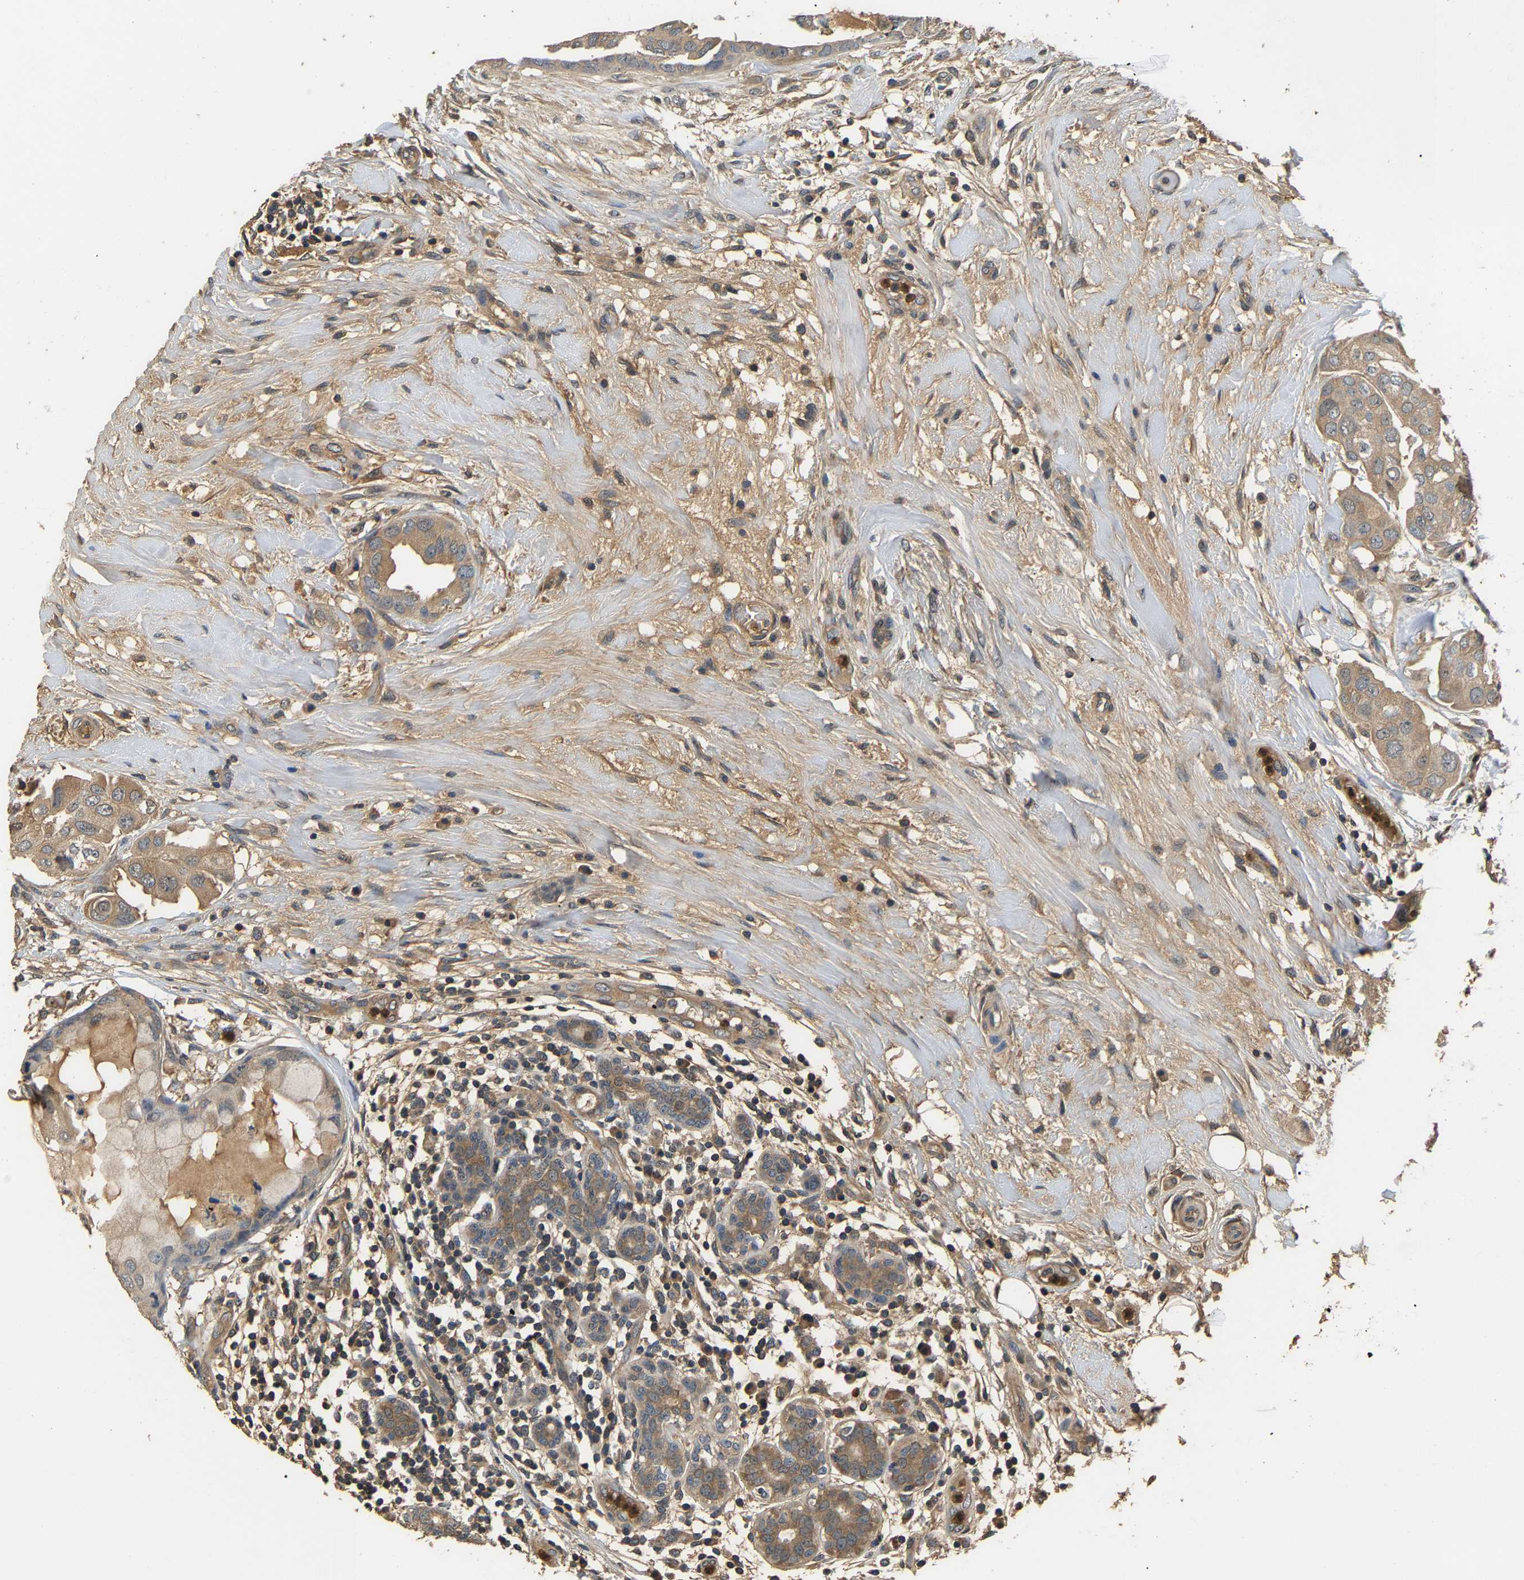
{"staining": {"intensity": "weak", "quantity": ">75%", "location": "cytoplasmic/membranous"}, "tissue": "breast cancer", "cell_type": "Tumor cells", "image_type": "cancer", "snomed": [{"axis": "morphology", "description": "Normal tissue, NOS"}, {"axis": "morphology", "description": "Duct carcinoma"}, {"axis": "topography", "description": "Breast"}], "caption": "Brown immunohistochemical staining in human invasive ductal carcinoma (breast) shows weak cytoplasmic/membranous positivity in approximately >75% of tumor cells.", "gene": "GPI", "patient": {"sex": "female", "age": 40}}